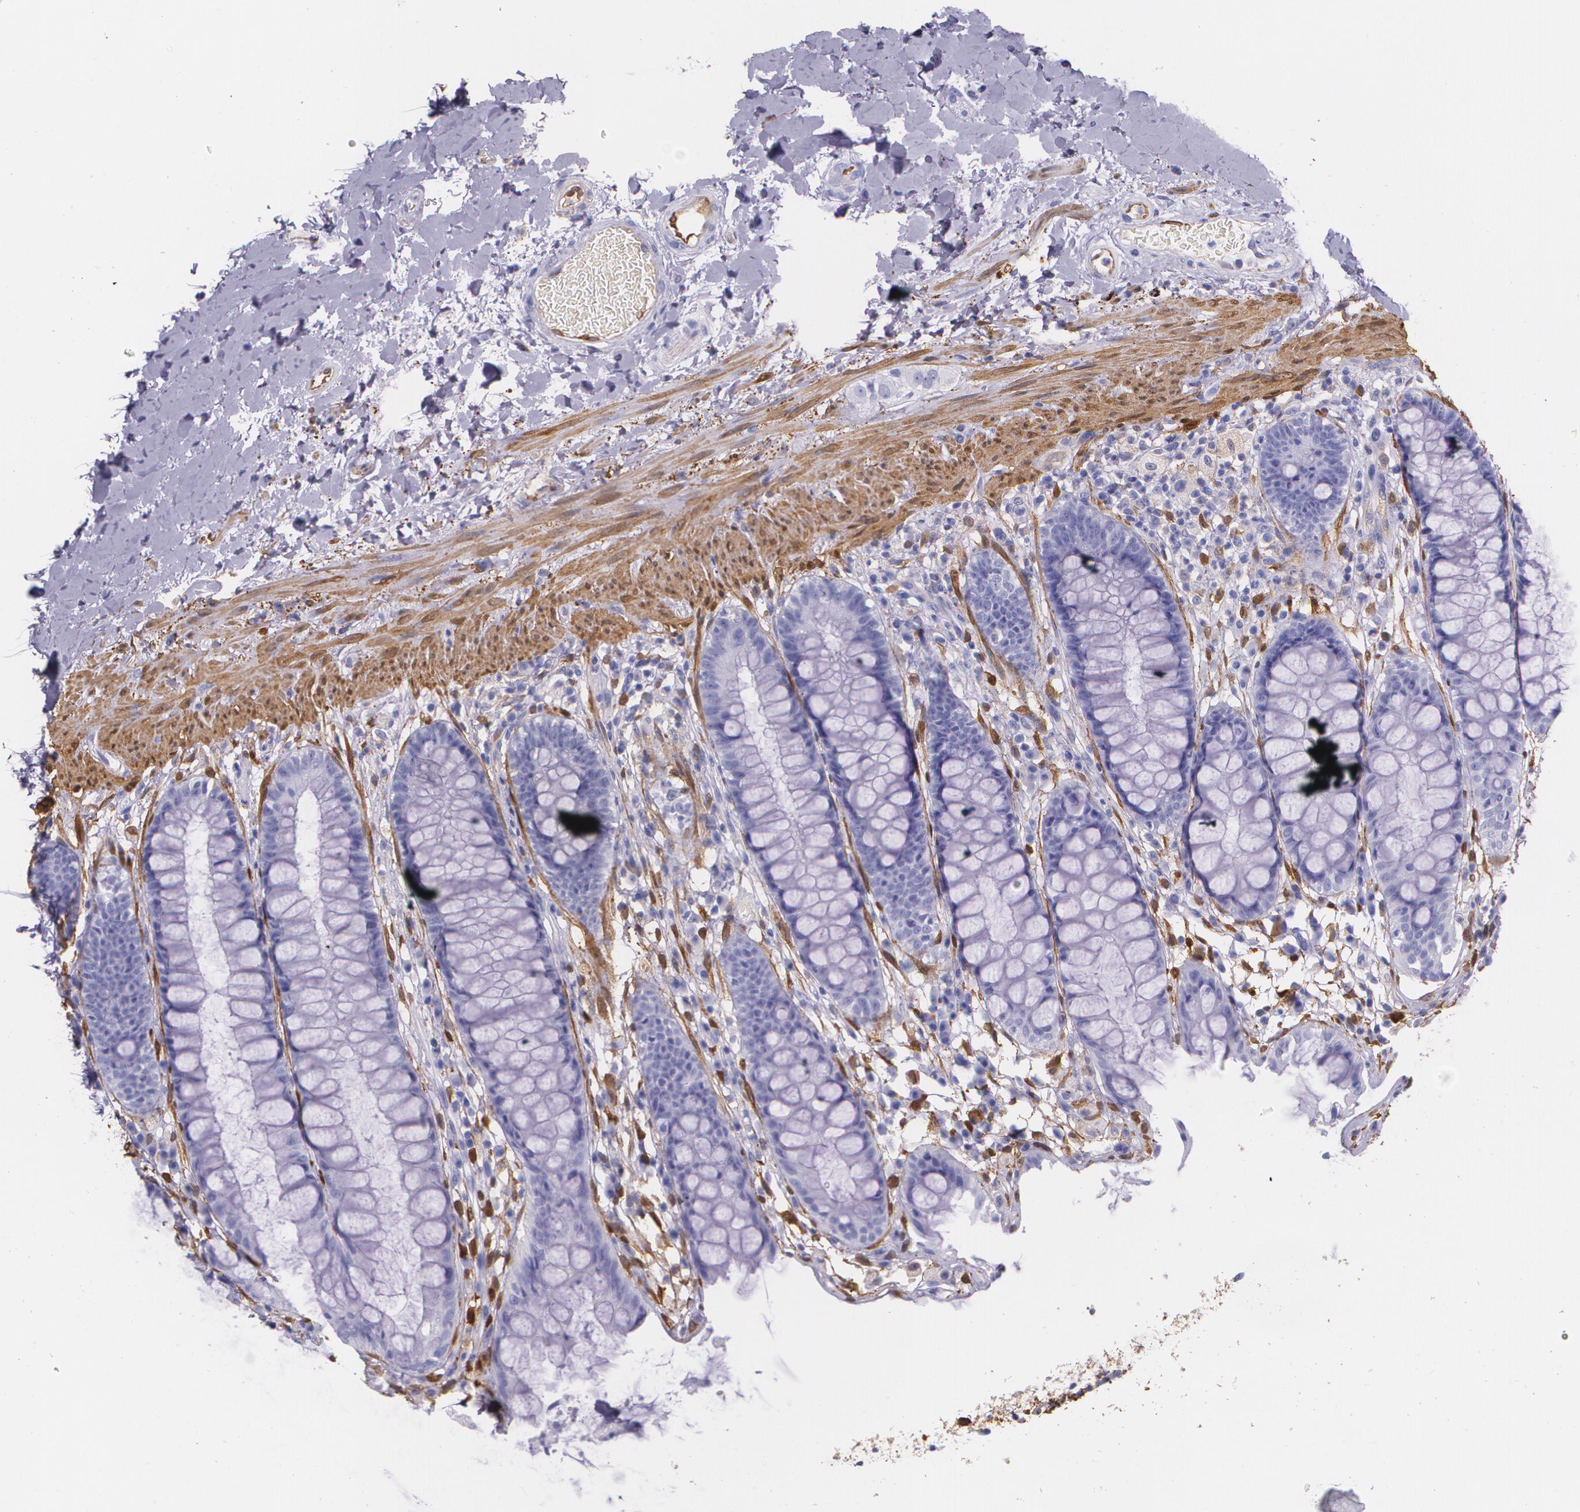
{"staining": {"intensity": "negative", "quantity": "none", "location": "none"}, "tissue": "rectum", "cell_type": "Glandular cells", "image_type": "normal", "snomed": [{"axis": "morphology", "description": "Normal tissue, NOS"}, {"axis": "topography", "description": "Rectum"}], "caption": "DAB (3,3'-diaminobenzidine) immunohistochemical staining of normal rectum demonstrates no significant positivity in glandular cells.", "gene": "MMP2", "patient": {"sex": "female", "age": 46}}